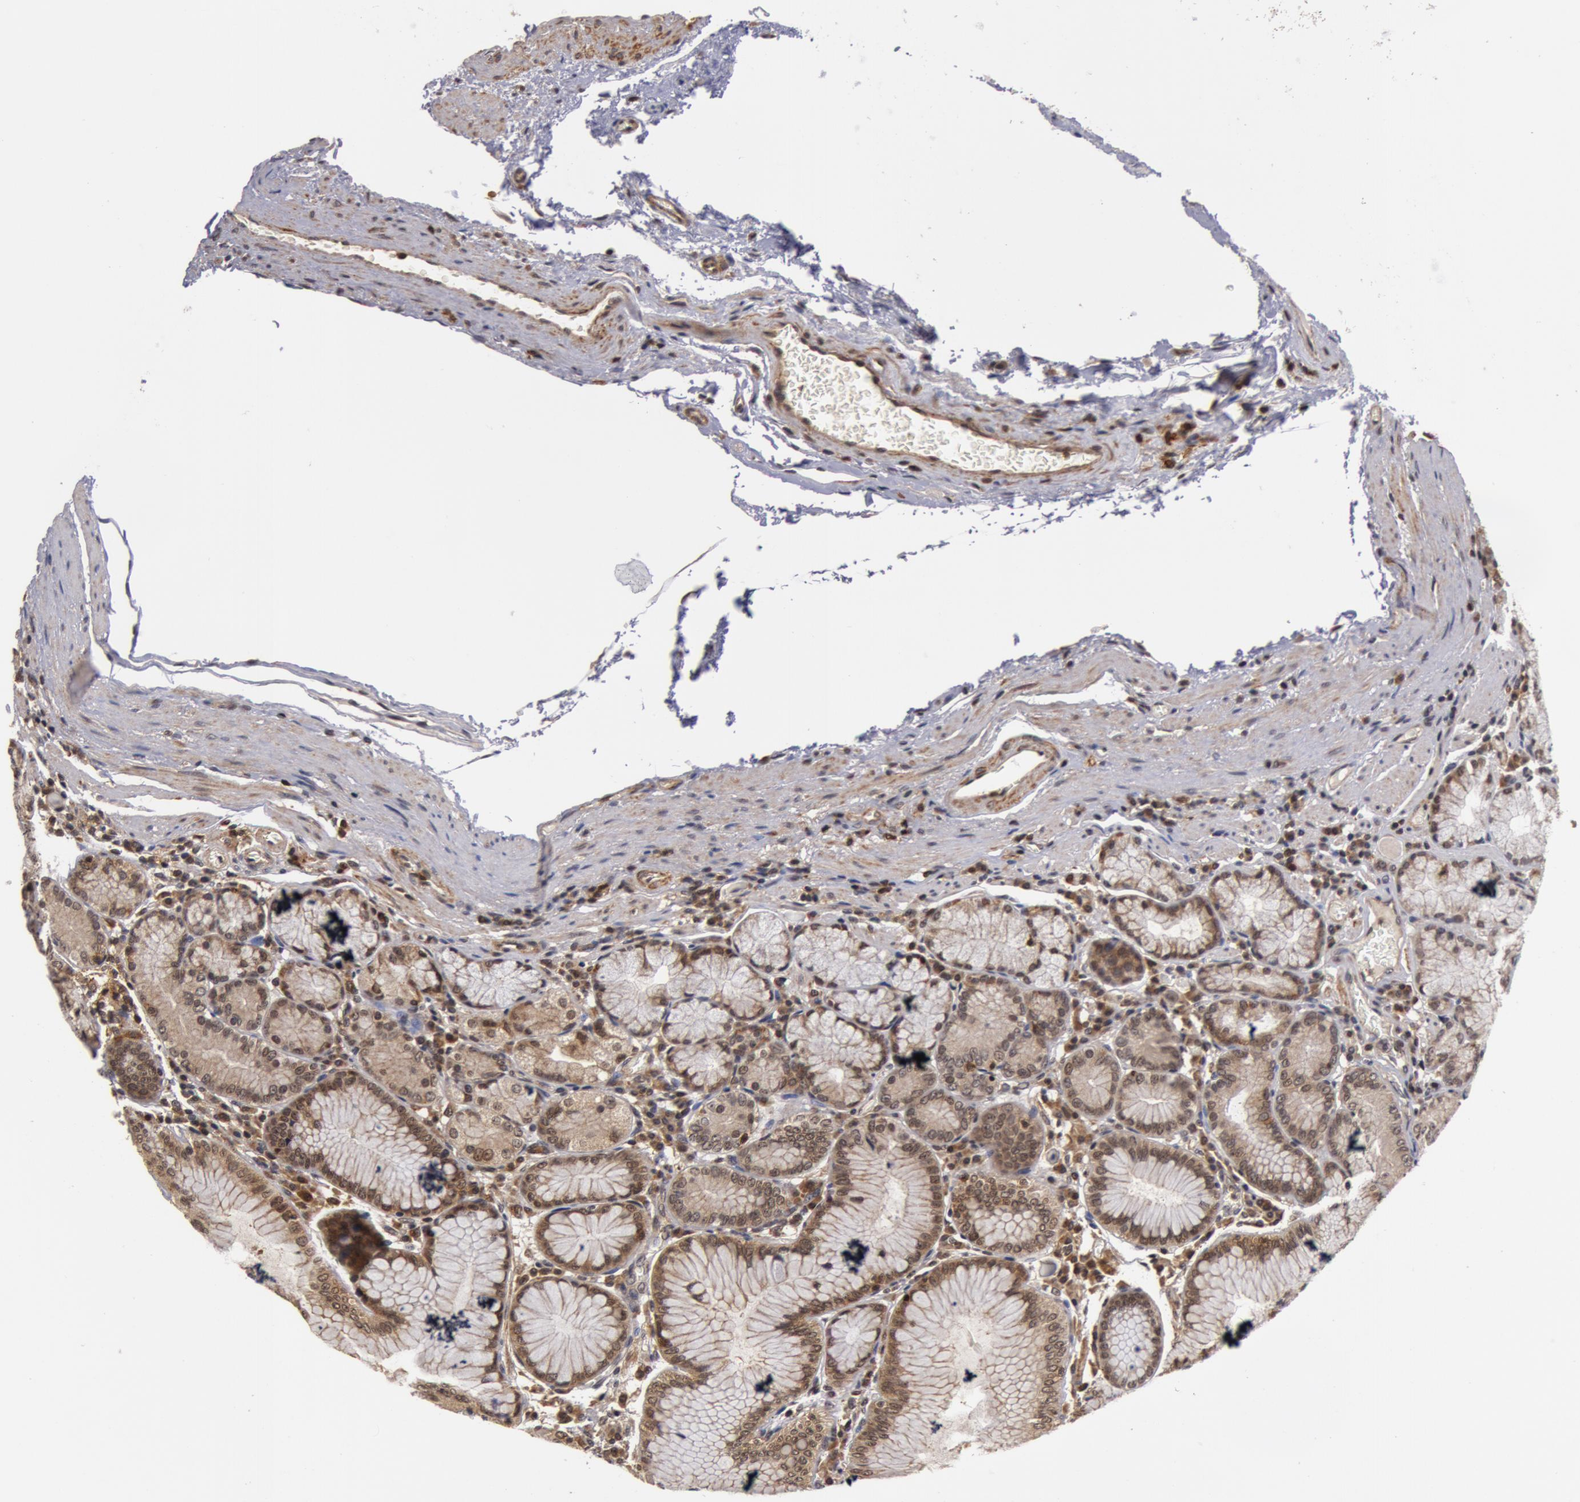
{"staining": {"intensity": "weak", "quantity": "25%-75%", "location": "nuclear"}, "tissue": "stomach", "cell_type": "Glandular cells", "image_type": "normal", "snomed": [{"axis": "morphology", "description": "Normal tissue, NOS"}, {"axis": "topography", "description": "Stomach, lower"}], "caption": "A brown stain shows weak nuclear staining of a protein in glandular cells of normal human stomach.", "gene": "ZNF350", "patient": {"sex": "female", "age": 93}}